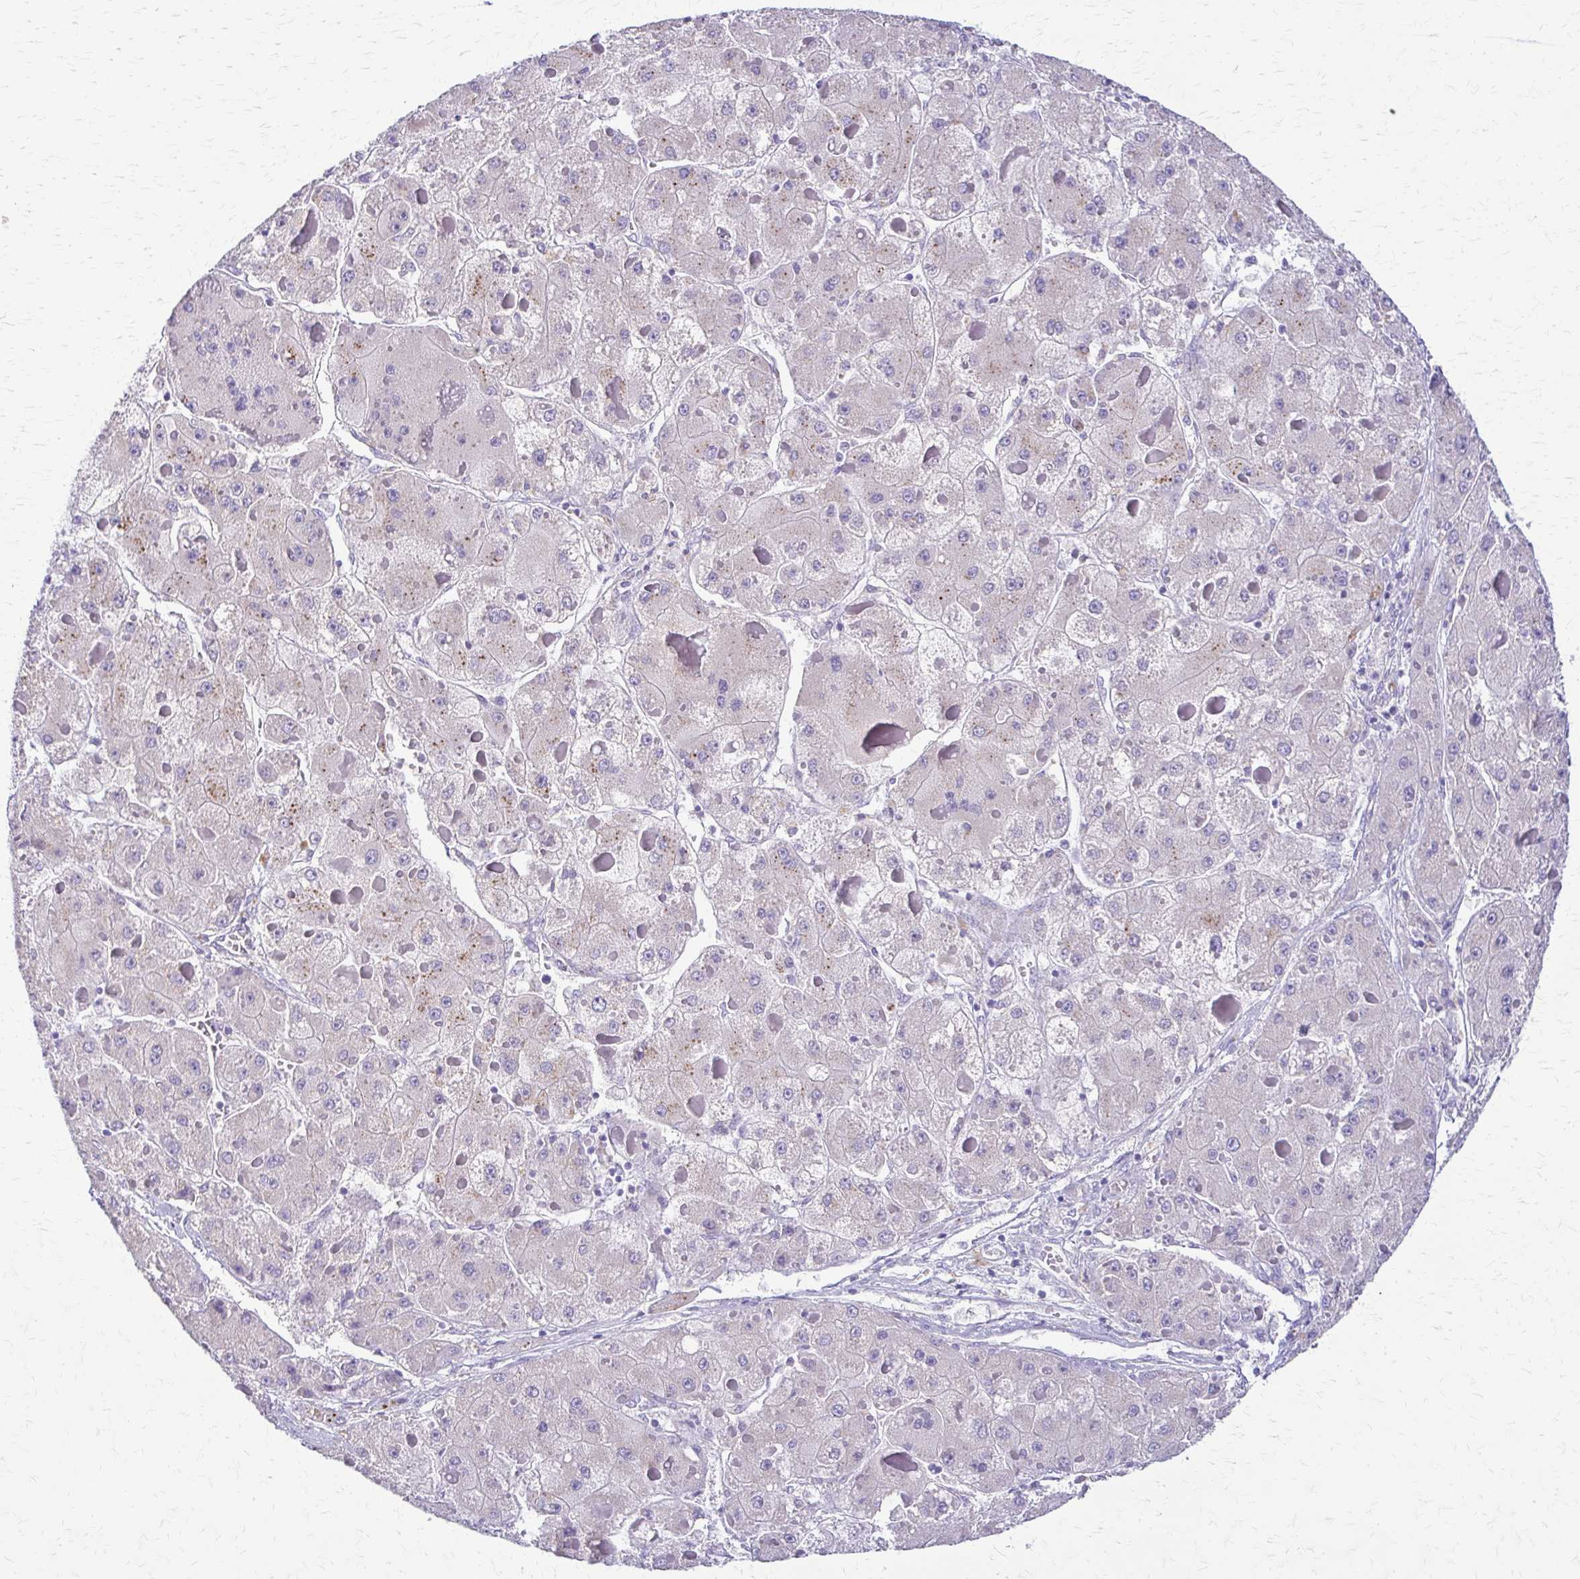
{"staining": {"intensity": "negative", "quantity": "none", "location": "none"}, "tissue": "liver cancer", "cell_type": "Tumor cells", "image_type": "cancer", "snomed": [{"axis": "morphology", "description": "Carcinoma, Hepatocellular, NOS"}, {"axis": "topography", "description": "Liver"}], "caption": "Tumor cells show no significant staining in liver hepatocellular carcinoma.", "gene": "SAMD13", "patient": {"sex": "female", "age": 73}}